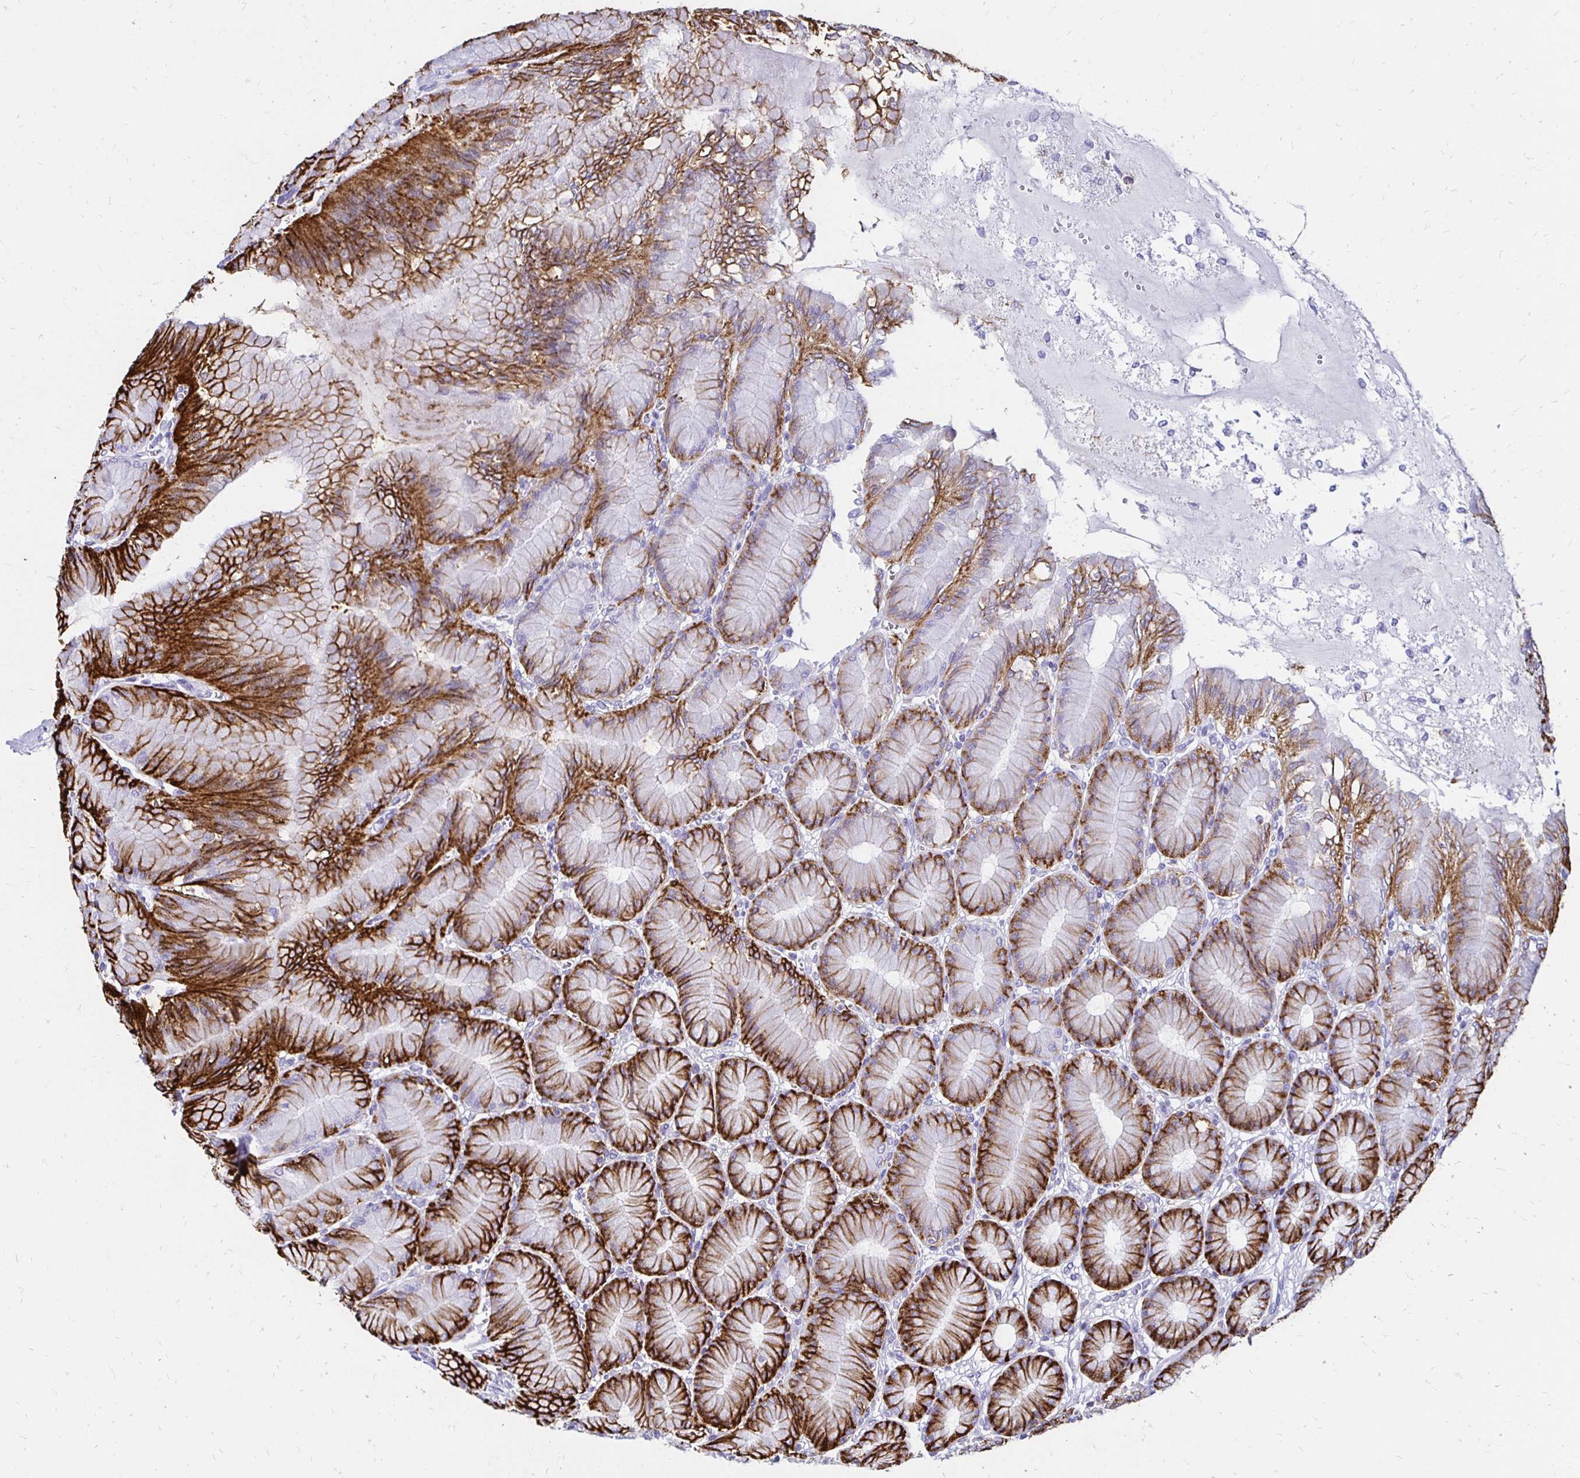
{"staining": {"intensity": "strong", "quantity": "25%-75%", "location": "cytoplasmic/membranous"}, "tissue": "stomach", "cell_type": "Glandular cells", "image_type": "normal", "snomed": [{"axis": "morphology", "description": "Normal tissue, NOS"}, {"axis": "topography", "description": "Stomach"}, {"axis": "topography", "description": "Stomach, lower"}], "caption": "Stomach stained for a protein (brown) shows strong cytoplasmic/membranous positive positivity in approximately 25%-75% of glandular cells.", "gene": "KCNT1", "patient": {"sex": "male", "age": 76}}